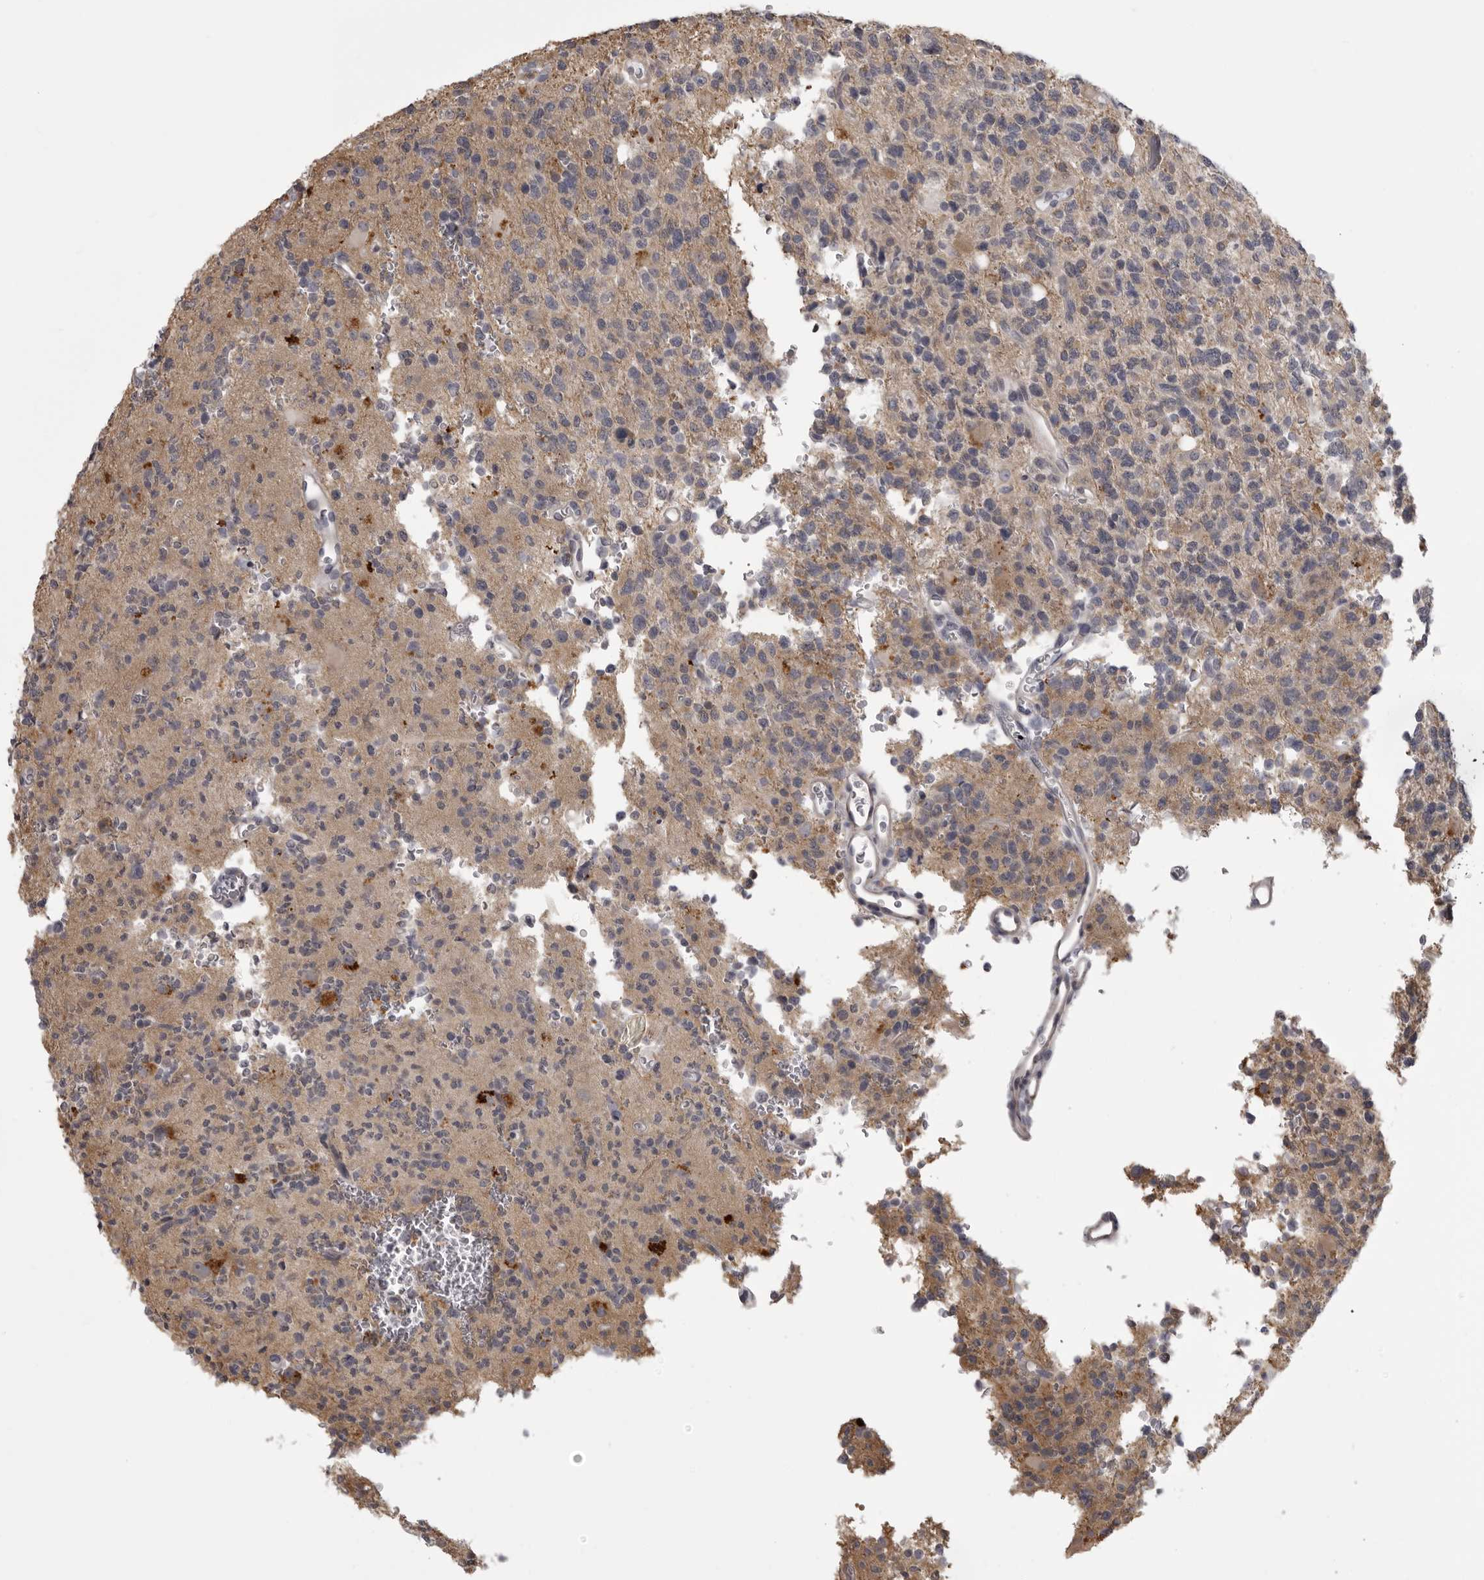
{"staining": {"intensity": "weak", "quantity": "<25%", "location": "cytoplasmic/membranous"}, "tissue": "glioma", "cell_type": "Tumor cells", "image_type": "cancer", "snomed": [{"axis": "morphology", "description": "Glioma, malignant, High grade"}, {"axis": "topography", "description": "Brain"}], "caption": "This is a histopathology image of IHC staining of glioma, which shows no staining in tumor cells.", "gene": "EPHA10", "patient": {"sex": "female", "age": 62}}